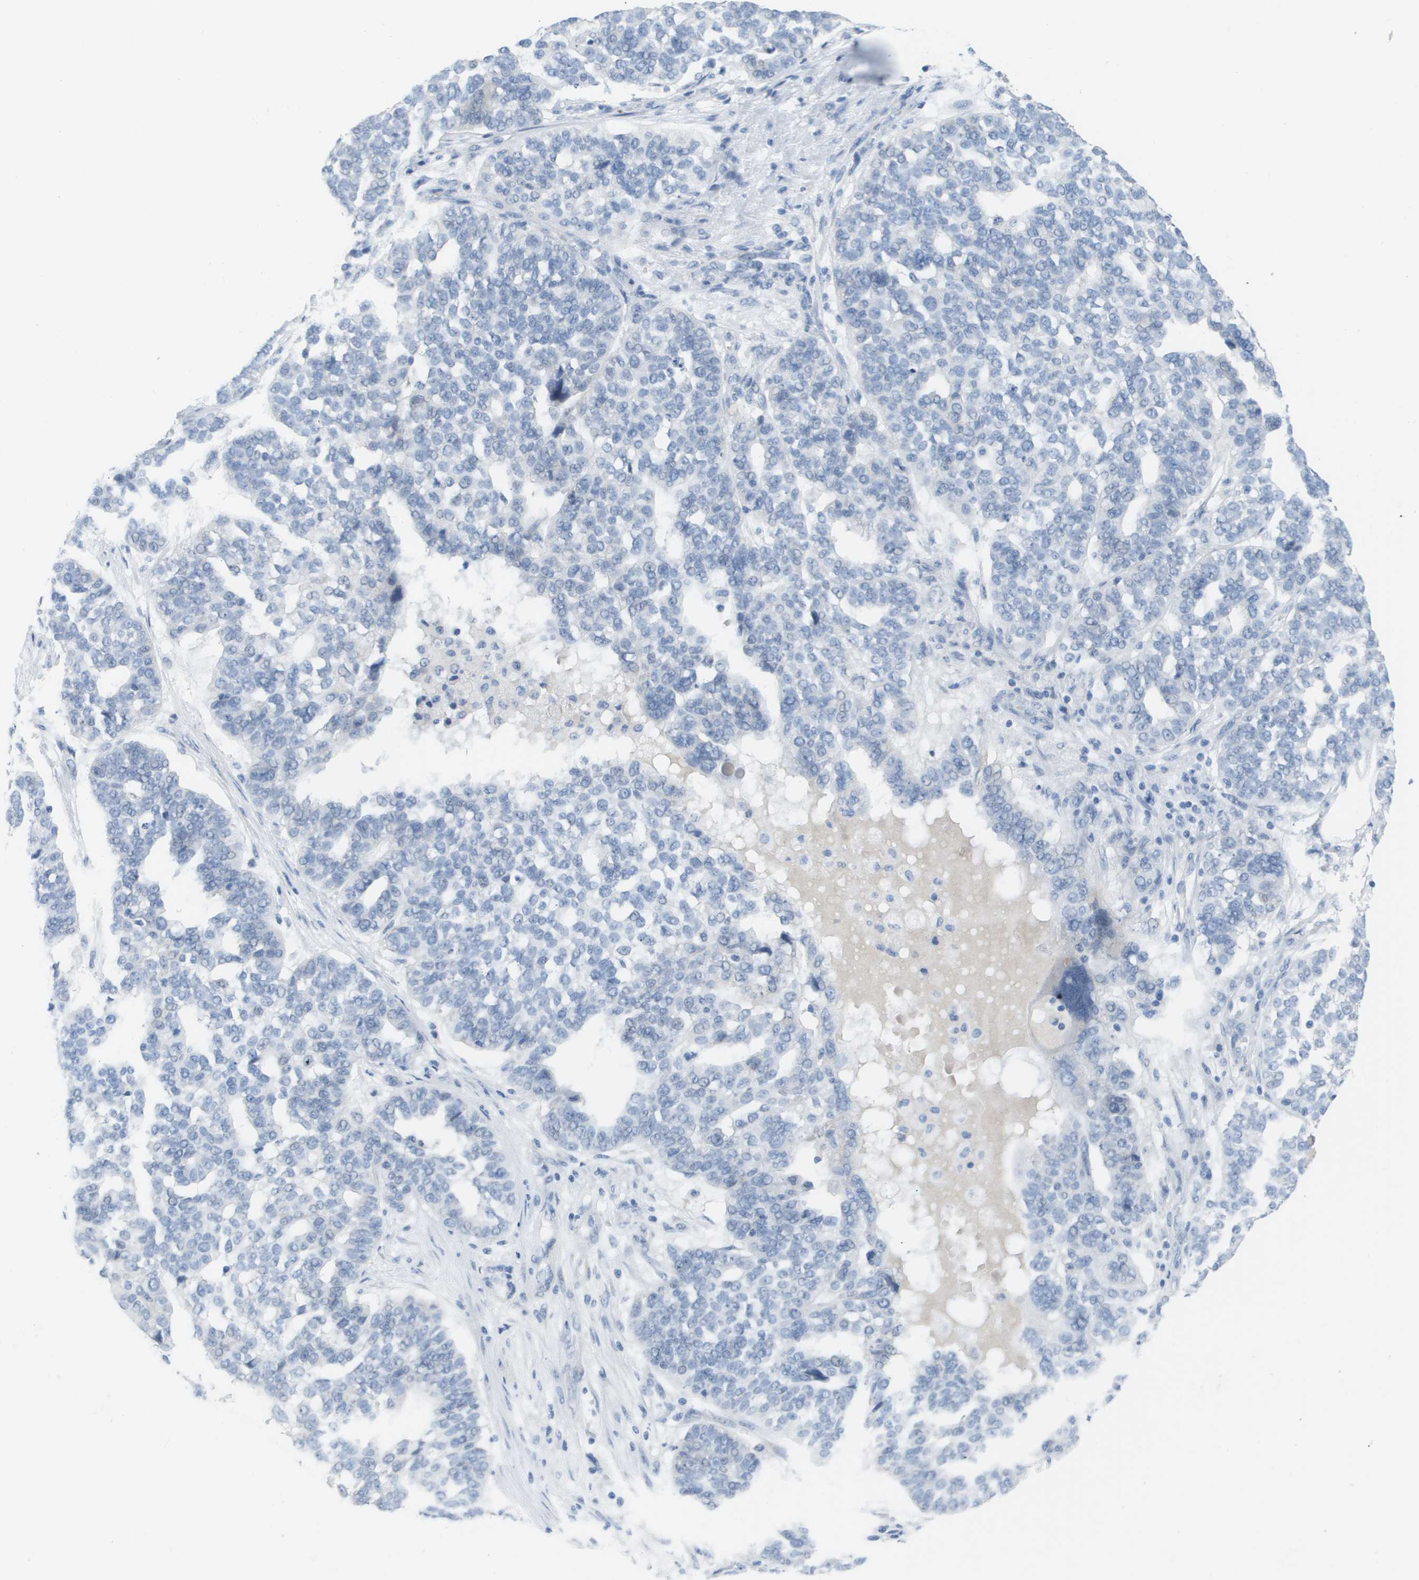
{"staining": {"intensity": "negative", "quantity": "none", "location": "none"}, "tissue": "ovarian cancer", "cell_type": "Tumor cells", "image_type": "cancer", "snomed": [{"axis": "morphology", "description": "Cystadenocarcinoma, serous, NOS"}, {"axis": "topography", "description": "Ovary"}], "caption": "Immunohistochemistry (IHC) of human serous cystadenocarcinoma (ovarian) shows no positivity in tumor cells. Brightfield microscopy of IHC stained with DAB (brown) and hematoxylin (blue), captured at high magnification.", "gene": "PDE4A", "patient": {"sex": "female", "age": 59}}